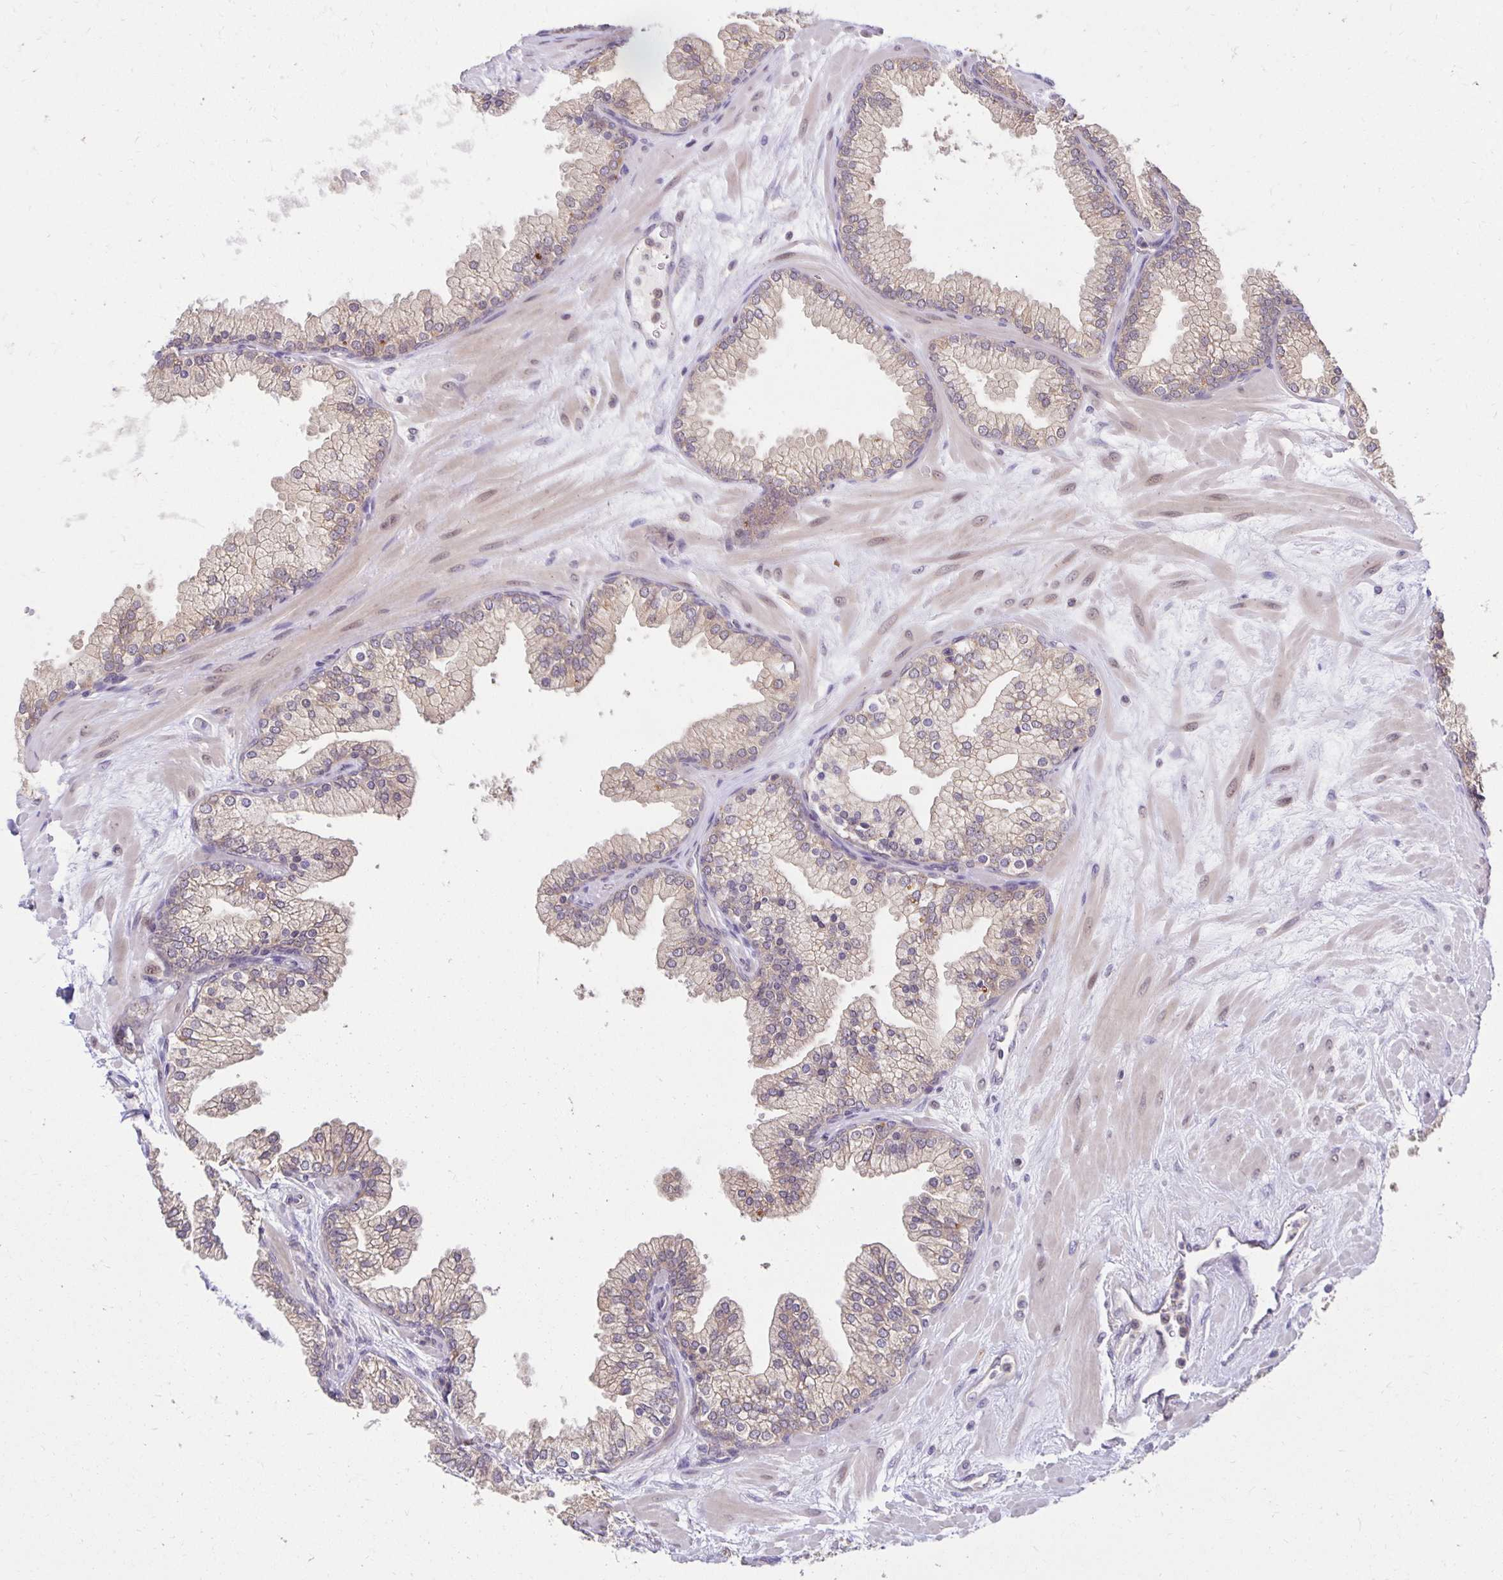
{"staining": {"intensity": "moderate", "quantity": "25%-75%", "location": "cytoplasmic/membranous"}, "tissue": "prostate", "cell_type": "Glandular cells", "image_type": "normal", "snomed": [{"axis": "morphology", "description": "Normal tissue, NOS"}, {"axis": "topography", "description": "Prostate"}, {"axis": "topography", "description": "Peripheral nerve tissue"}], "caption": "This micrograph shows normal prostate stained with IHC to label a protein in brown. The cytoplasmic/membranous of glandular cells show moderate positivity for the protein. Nuclei are counter-stained blue.", "gene": "MIEN1", "patient": {"sex": "male", "age": 61}}